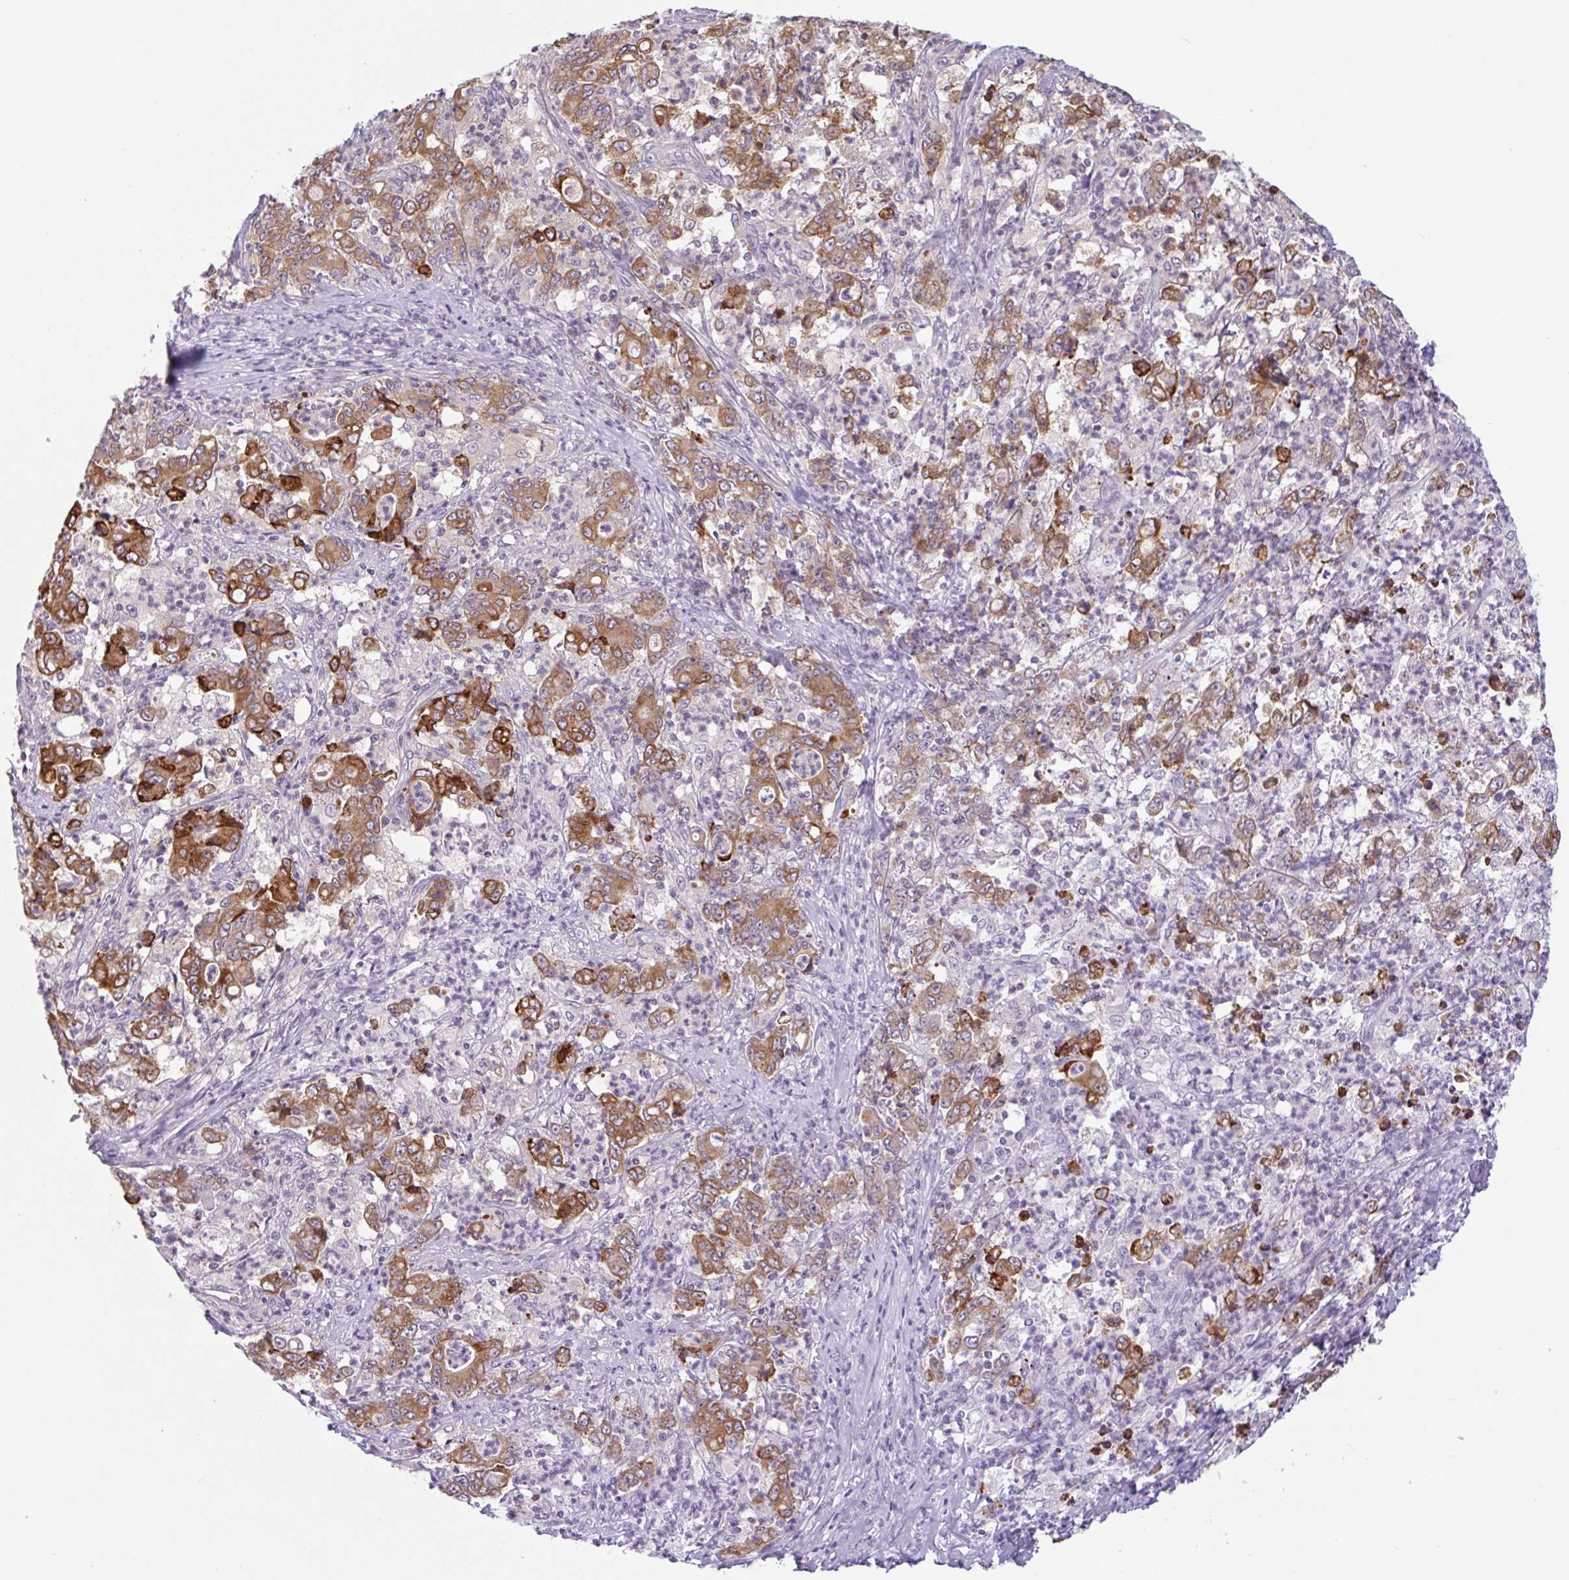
{"staining": {"intensity": "strong", "quantity": ">75%", "location": "cytoplasmic/membranous"}, "tissue": "stomach cancer", "cell_type": "Tumor cells", "image_type": "cancer", "snomed": [{"axis": "morphology", "description": "Adenocarcinoma, NOS"}, {"axis": "topography", "description": "Stomach, lower"}], "caption": "Protein expression by immunohistochemistry (IHC) shows strong cytoplasmic/membranous expression in about >75% of tumor cells in stomach adenocarcinoma.", "gene": "CTSE", "patient": {"sex": "female", "age": 71}}